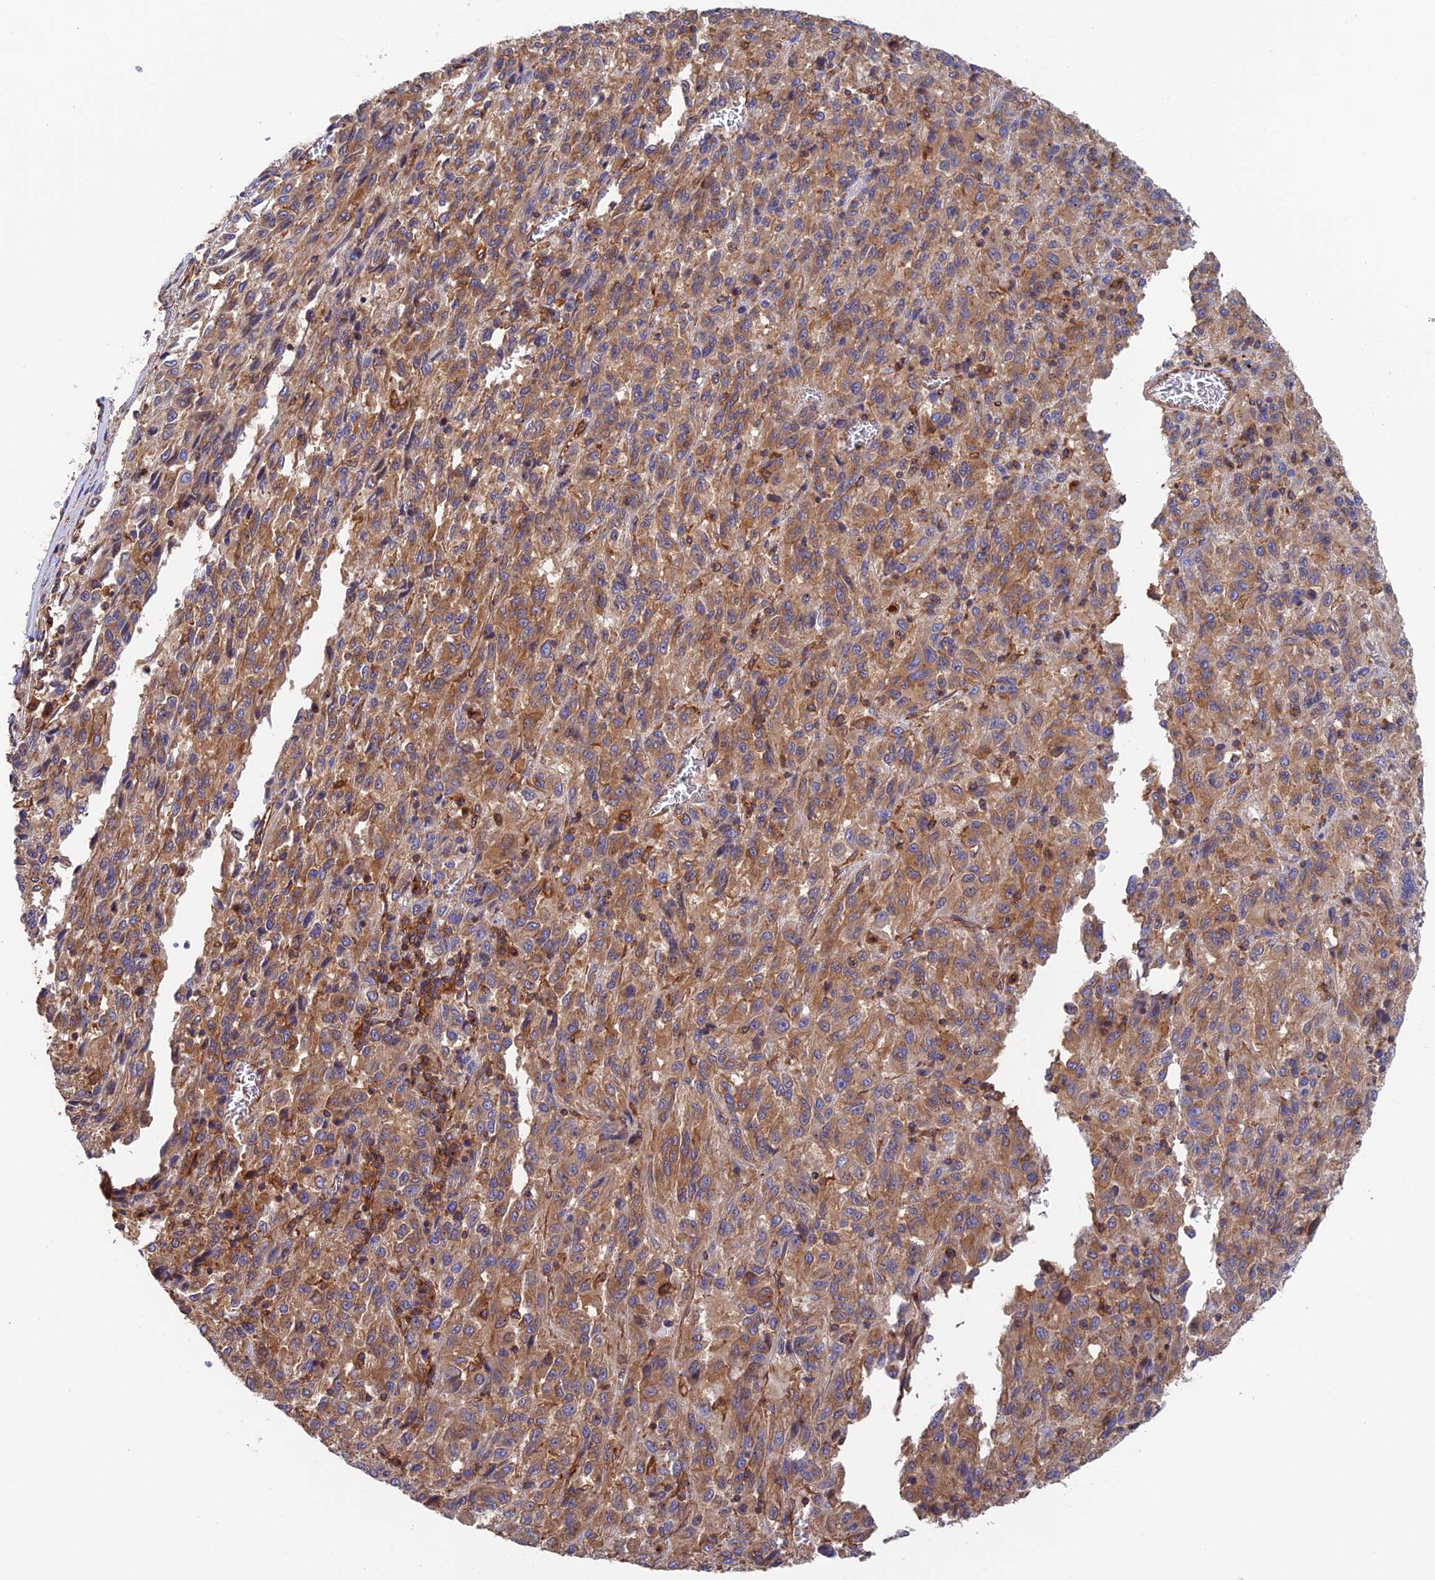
{"staining": {"intensity": "moderate", "quantity": ">75%", "location": "cytoplasmic/membranous"}, "tissue": "melanoma", "cell_type": "Tumor cells", "image_type": "cancer", "snomed": [{"axis": "morphology", "description": "Malignant melanoma, Metastatic site"}, {"axis": "topography", "description": "Lung"}], "caption": "Human melanoma stained with a protein marker demonstrates moderate staining in tumor cells.", "gene": "DCTN2", "patient": {"sex": "male", "age": 64}}